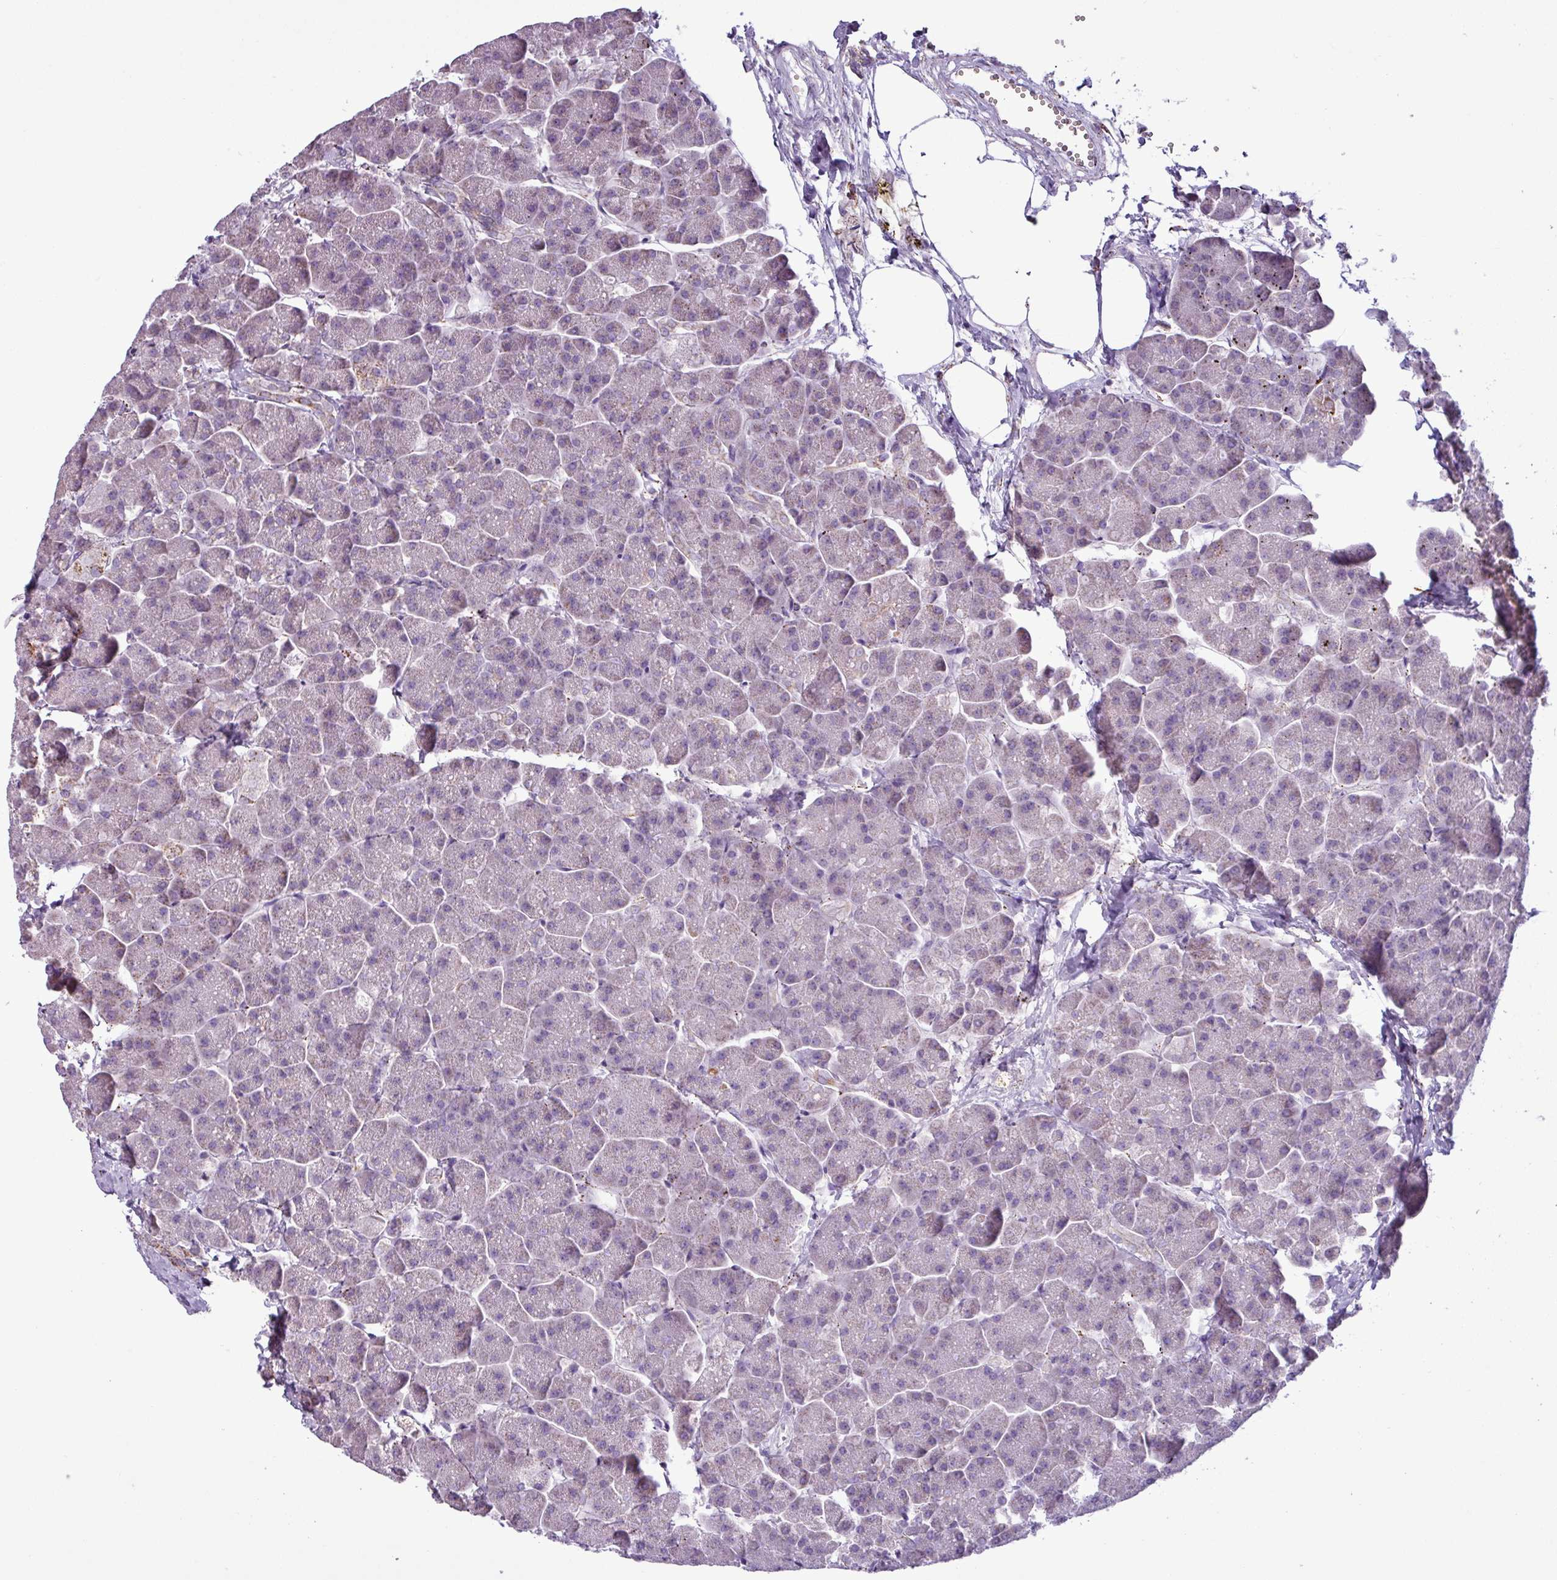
{"staining": {"intensity": "weak", "quantity": "<25%", "location": "cytoplasmic/membranous"}, "tissue": "pancreas", "cell_type": "Exocrine glandular cells", "image_type": "normal", "snomed": [{"axis": "morphology", "description": "Normal tissue, NOS"}, {"axis": "topography", "description": "Pancreas"}, {"axis": "topography", "description": "Peripheral nerve tissue"}], "caption": "Normal pancreas was stained to show a protein in brown. There is no significant staining in exocrine glandular cells. (Brightfield microscopy of DAB (3,3'-diaminobenzidine) immunohistochemistry (IHC) at high magnification).", "gene": "ZNF667", "patient": {"sex": "male", "age": 54}}